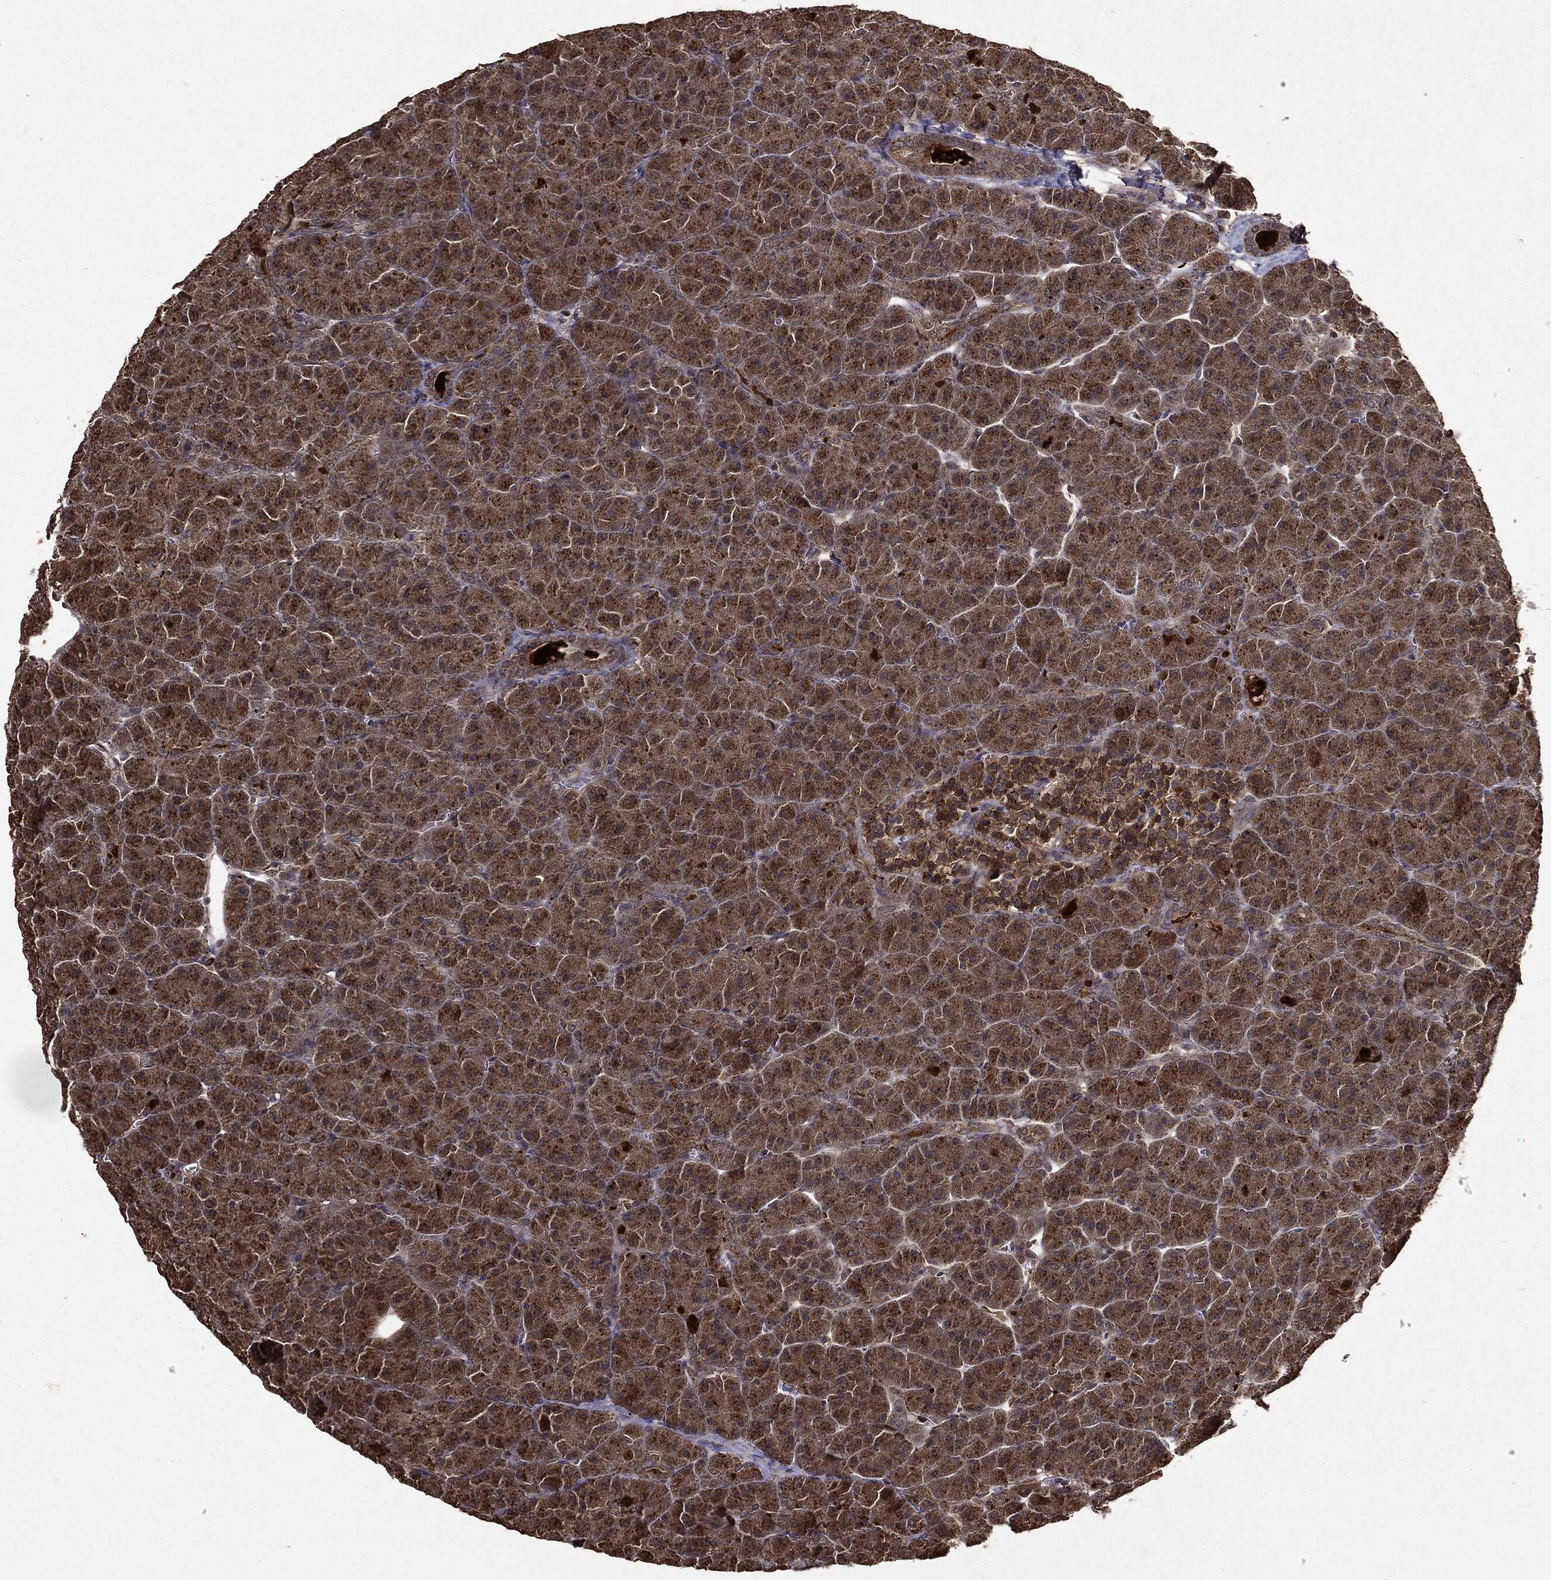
{"staining": {"intensity": "moderate", "quantity": ">75%", "location": "cytoplasmic/membranous"}, "tissue": "pancreas", "cell_type": "Exocrine glandular cells", "image_type": "normal", "snomed": [{"axis": "morphology", "description": "Normal tissue, NOS"}, {"axis": "topography", "description": "Pancreas"}], "caption": "IHC staining of normal pancreas, which reveals medium levels of moderate cytoplasmic/membranous staining in approximately >75% of exocrine glandular cells indicating moderate cytoplasmic/membranous protein positivity. The staining was performed using DAB (3,3'-diaminobenzidine) (brown) for protein detection and nuclei were counterstained in hematoxylin (blue).", "gene": "MTOR", "patient": {"sex": "male", "age": 61}}